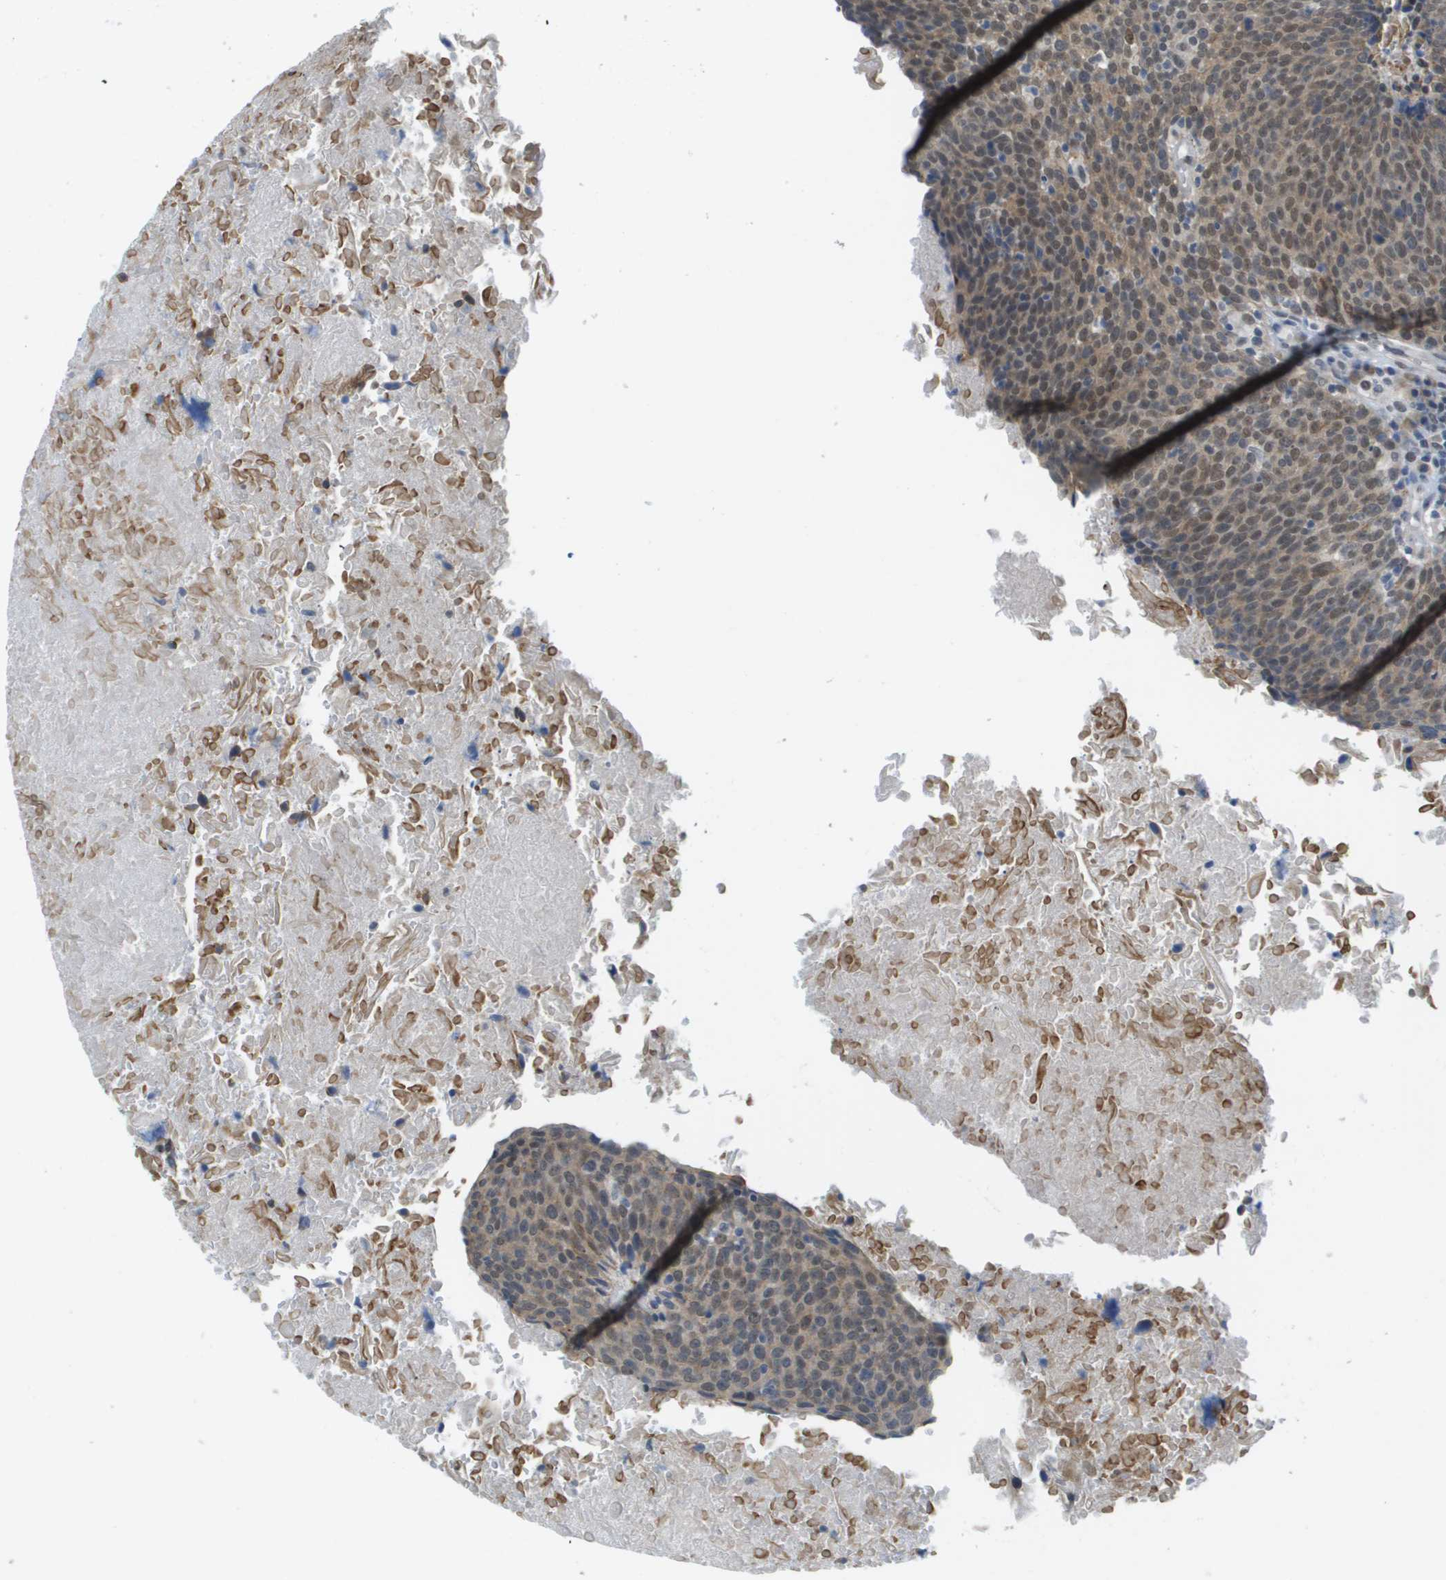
{"staining": {"intensity": "moderate", "quantity": ">75%", "location": "cytoplasmic/membranous,nuclear"}, "tissue": "head and neck cancer", "cell_type": "Tumor cells", "image_type": "cancer", "snomed": [{"axis": "morphology", "description": "Squamous cell carcinoma, NOS"}, {"axis": "morphology", "description": "Squamous cell carcinoma, metastatic, NOS"}, {"axis": "topography", "description": "Lymph node"}, {"axis": "topography", "description": "Head-Neck"}], "caption": "Immunohistochemistry (IHC) staining of head and neck cancer, which shows medium levels of moderate cytoplasmic/membranous and nuclear staining in about >75% of tumor cells indicating moderate cytoplasmic/membranous and nuclear protein expression. The staining was performed using DAB (brown) for protein detection and nuclei were counterstained in hematoxylin (blue).", "gene": "ARID1B", "patient": {"sex": "male", "age": 62}}